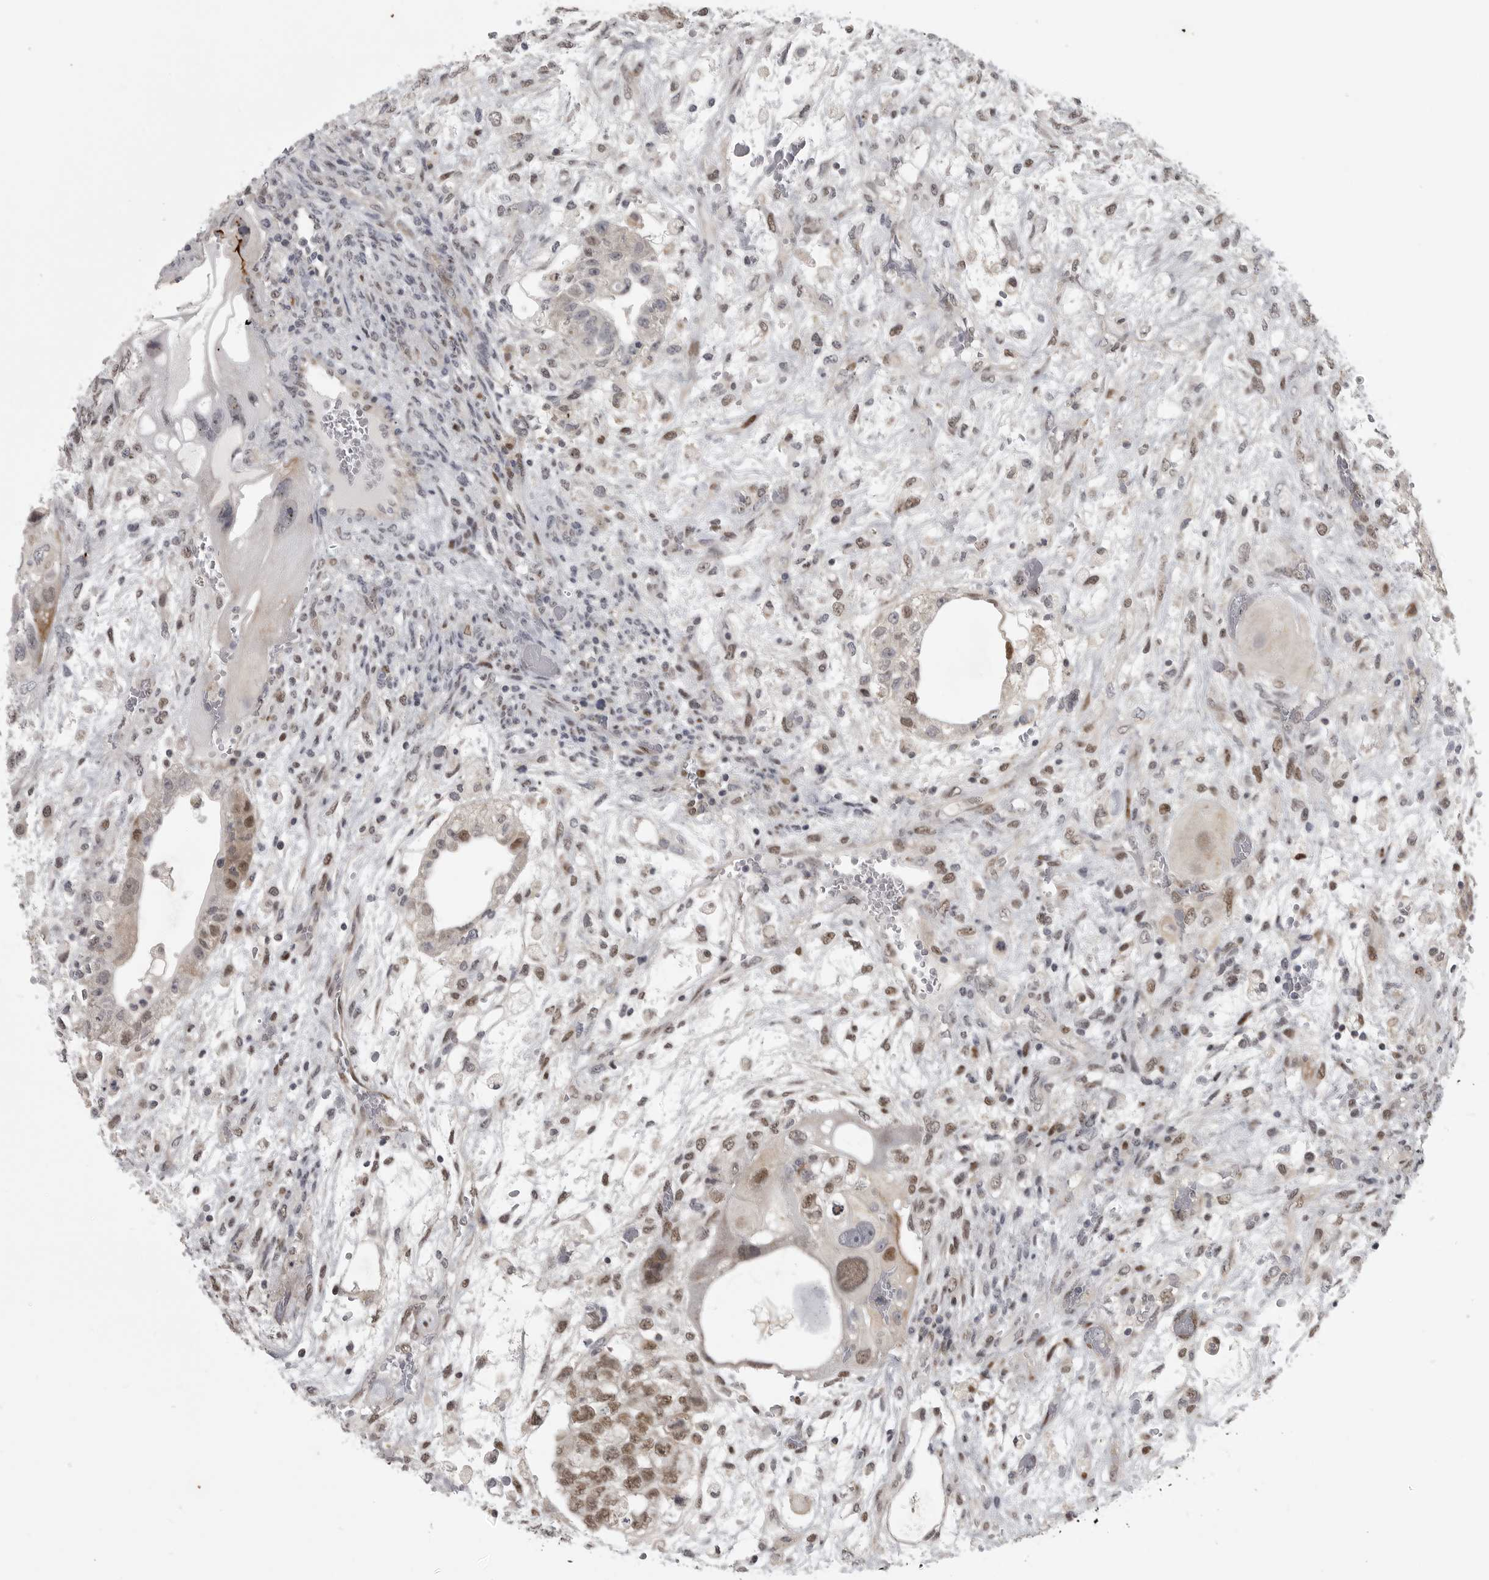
{"staining": {"intensity": "moderate", "quantity": ">75%", "location": "nuclear"}, "tissue": "testis cancer", "cell_type": "Tumor cells", "image_type": "cancer", "snomed": [{"axis": "morphology", "description": "Carcinoma, Embryonal, NOS"}, {"axis": "topography", "description": "Testis"}], "caption": "There is medium levels of moderate nuclear expression in tumor cells of testis embryonal carcinoma, as demonstrated by immunohistochemical staining (brown color).", "gene": "POLE2", "patient": {"sex": "male", "age": 36}}